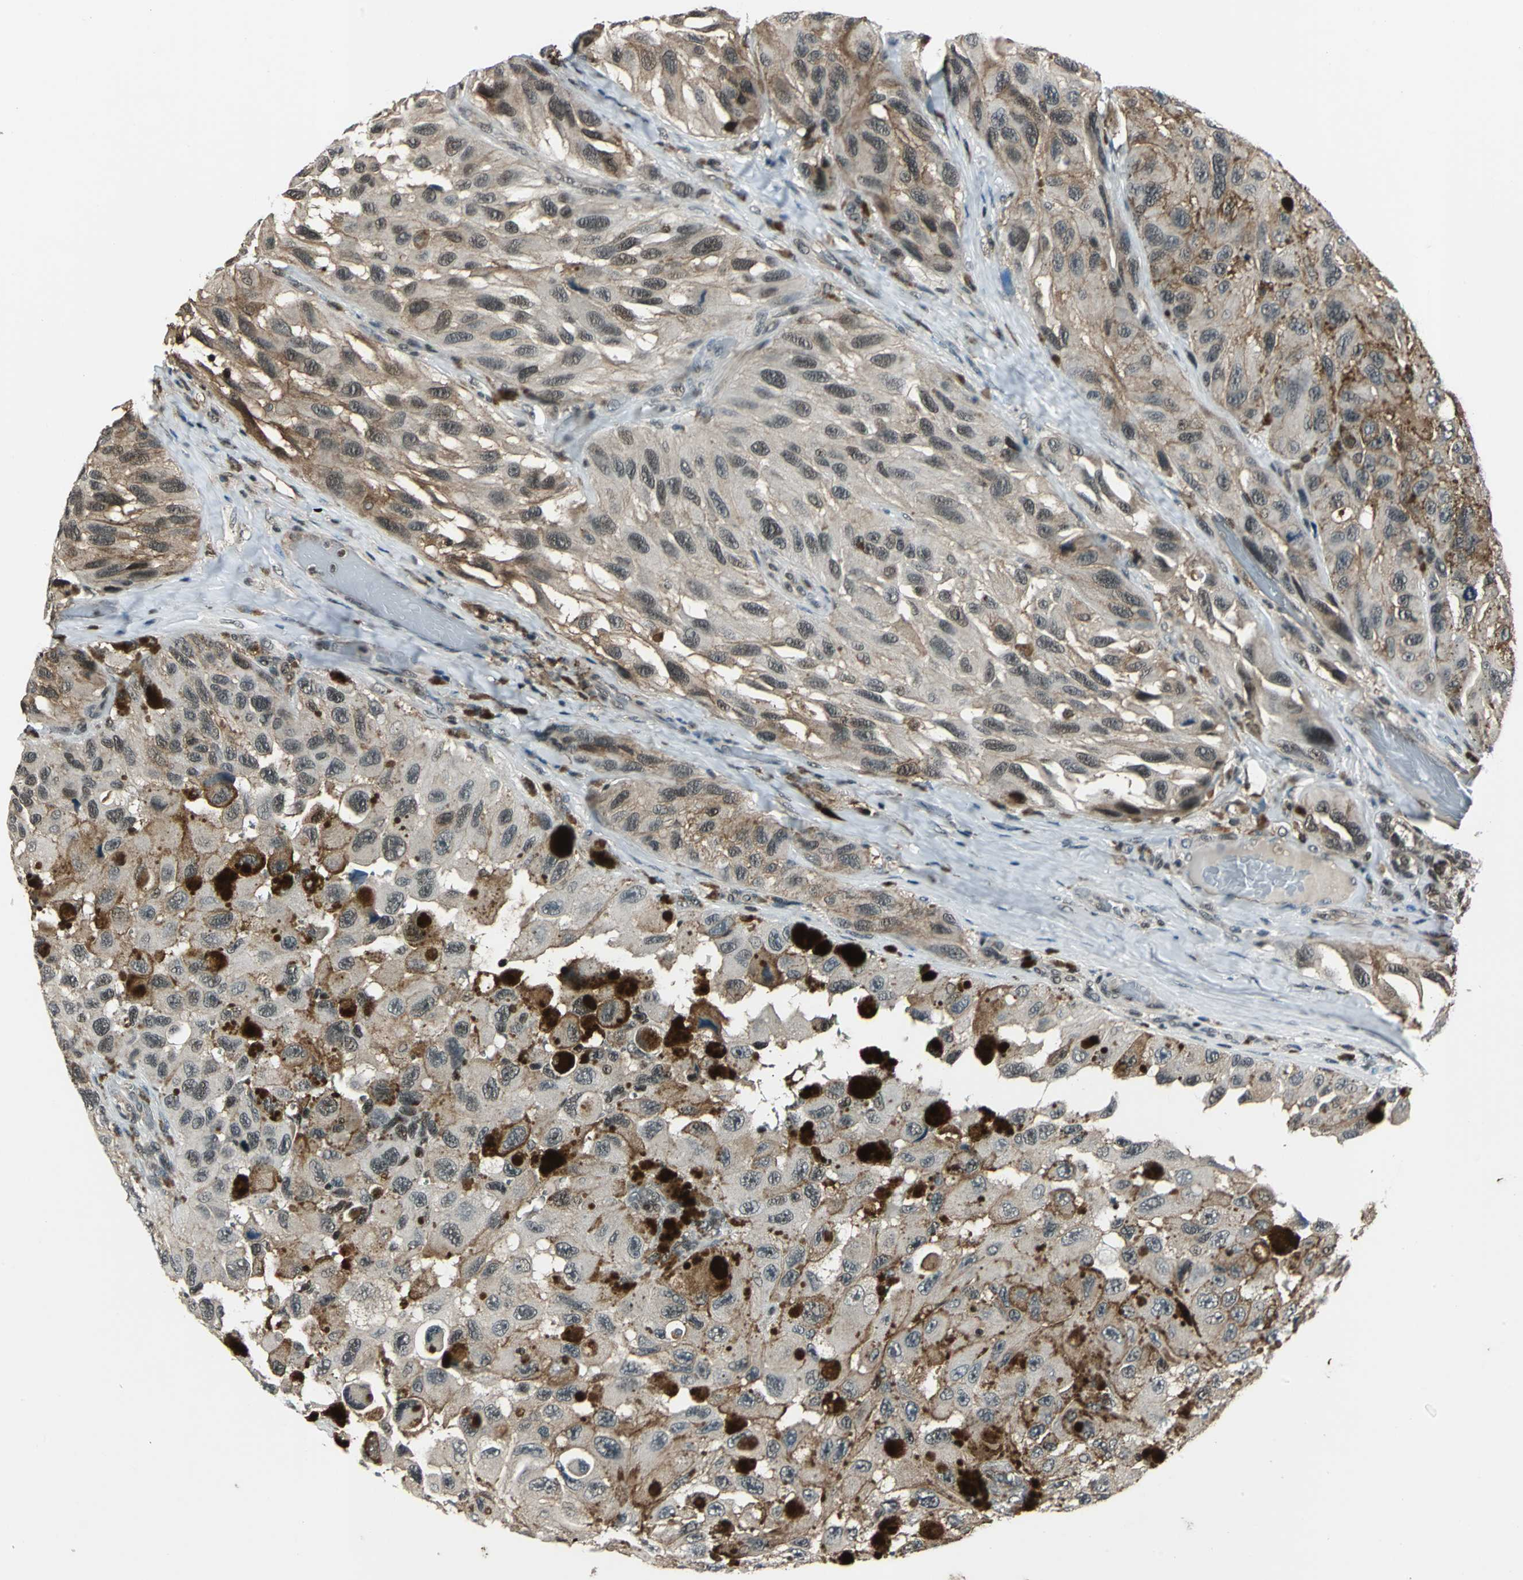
{"staining": {"intensity": "weak", "quantity": "25%-75%", "location": "cytoplasmic/membranous,nuclear"}, "tissue": "melanoma", "cell_type": "Tumor cells", "image_type": "cancer", "snomed": [{"axis": "morphology", "description": "Malignant melanoma, NOS"}, {"axis": "topography", "description": "Skin"}], "caption": "This photomicrograph demonstrates IHC staining of melanoma, with low weak cytoplasmic/membranous and nuclear staining in approximately 25%-75% of tumor cells.", "gene": "NR2C2", "patient": {"sex": "female", "age": 73}}